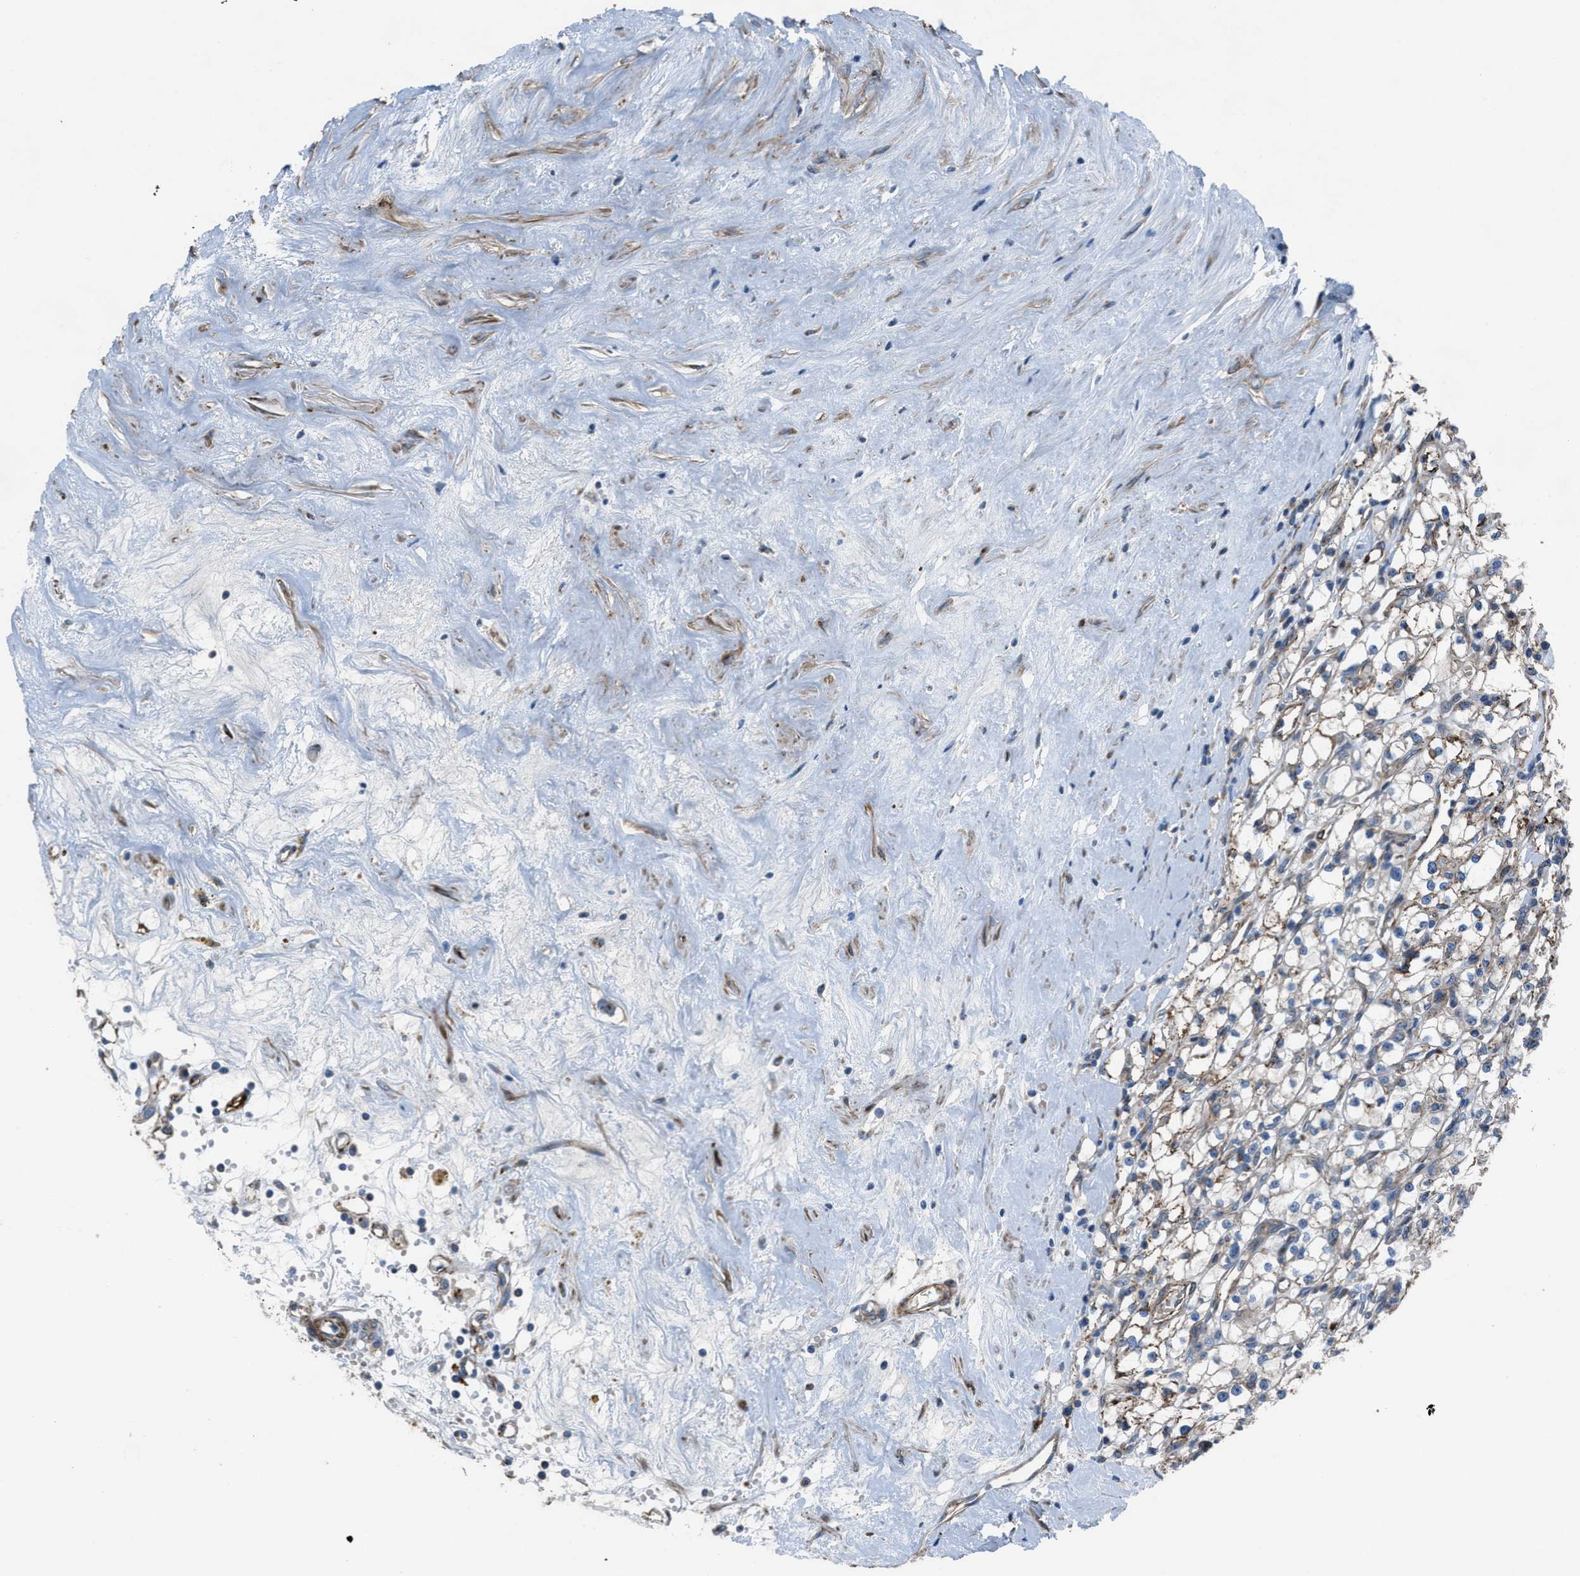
{"staining": {"intensity": "weak", "quantity": "<25%", "location": "cytoplasmic/membranous"}, "tissue": "renal cancer", "cell_type": "Tumor cells", "image_type": "cancer", "snomed": [{"axis": "morphology", "description": "Adenocarcinoma, NOS"}, {"axis": "topography", "description": "Kidney"}], "caption": "DAB immunohistochemical staining of adenocarcinoma (renal) demonstrates no significant positivity in tumor cells.", "gene": "SLC6A9", "patient": {"sex": "male", "age": 56}}